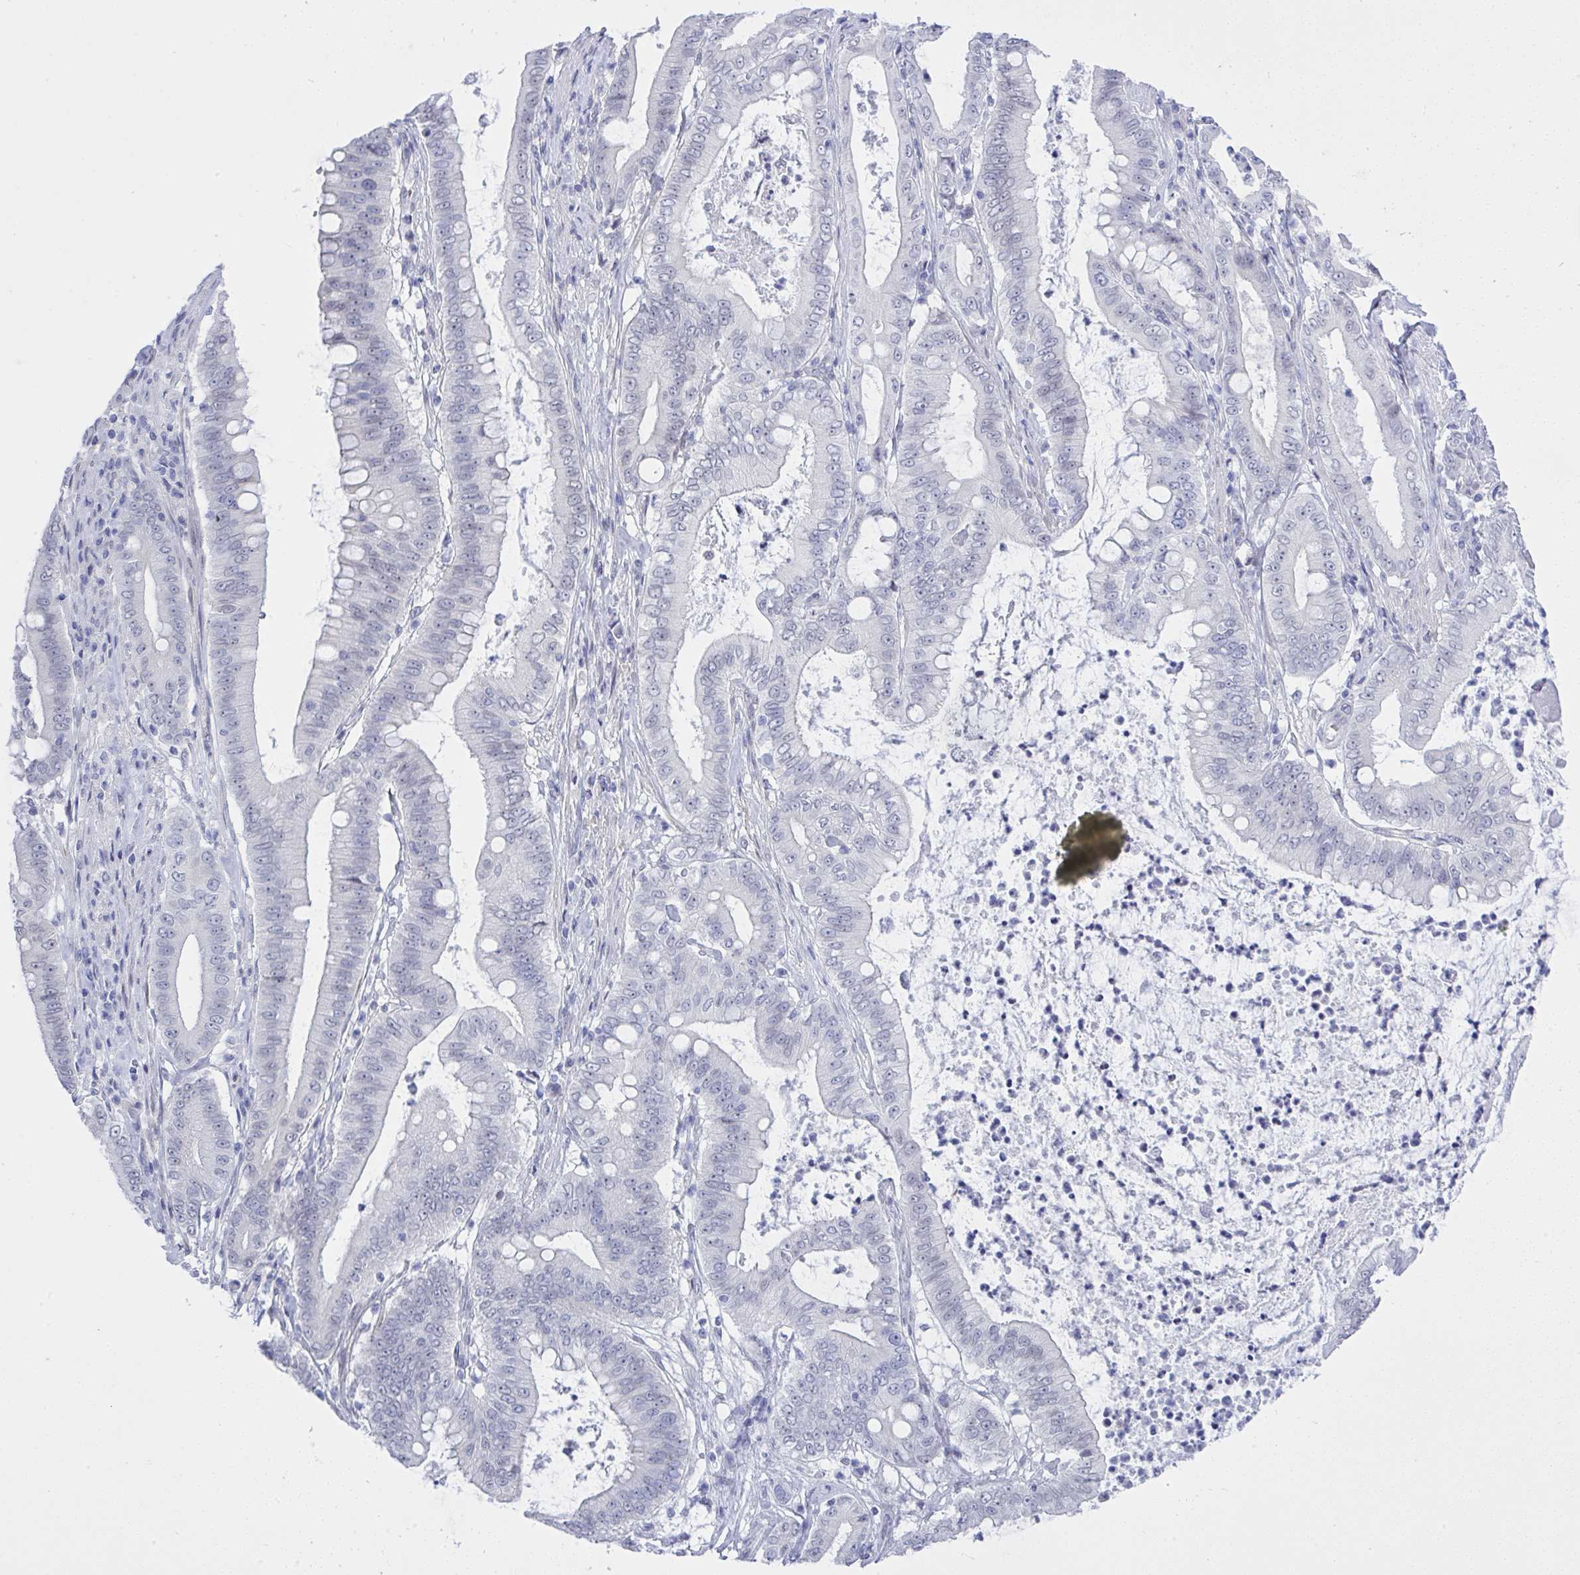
{"staining": {"intensity": "negative", "quantity": "none", "location": "none"}, "tissue": "pancreatic cancer", "cell_type": "Tumor cells", "image_type": "cancer", "snomed": [{"axis": "morphology", "description": "Adenocarcinoma, NOS"}, {"axis": "topography", "description": "Pancreas"}], "caption": "Tumor cells are negative for protein expression in human adenocarcinoma (pancreatic).", "gene": "MFSD4A", "patient": {"sex": "male", "age": 71}}